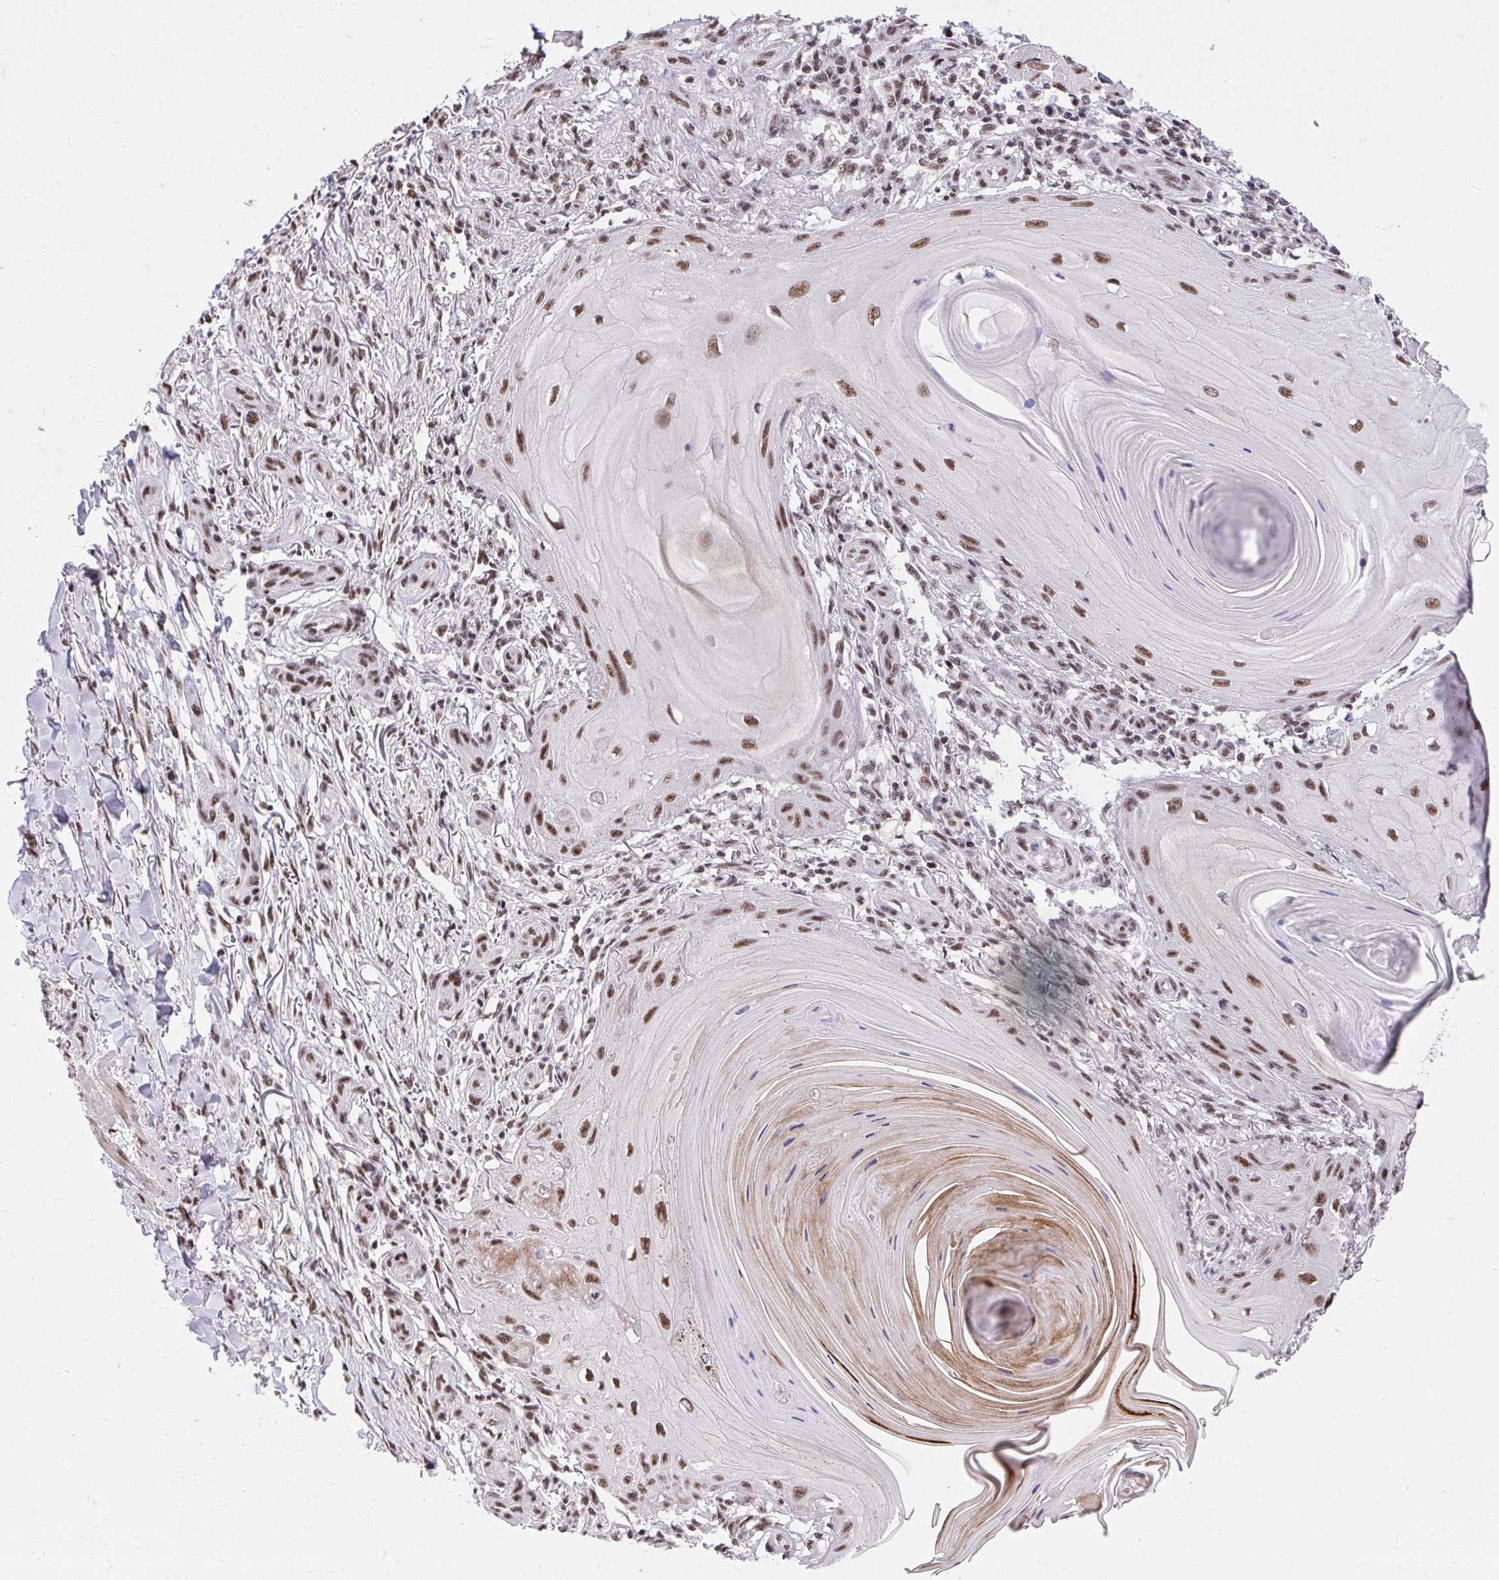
{"staining": {"intensity": "moderate", "quantity": ">75%", "location": "nuclear"}, "tissue": "skin cancer", "cell_type": "Tumor cells", "image_type": "cancer", "snomed": [{"axis": "morphology", "description": "Squamous cell carcinoma, NOS"}, {"axis": "topography", "description": "Skin"}], "caption": "Skin cancer (squamous cell carcinoma) tissue shows moderate nuclear staining in about >75% of tumor cells, visualized by immunohistochemistry. Nuclei are stained in blue.", "gene": "SYNE4", "patient": {"sex": "female", "age": 77}}